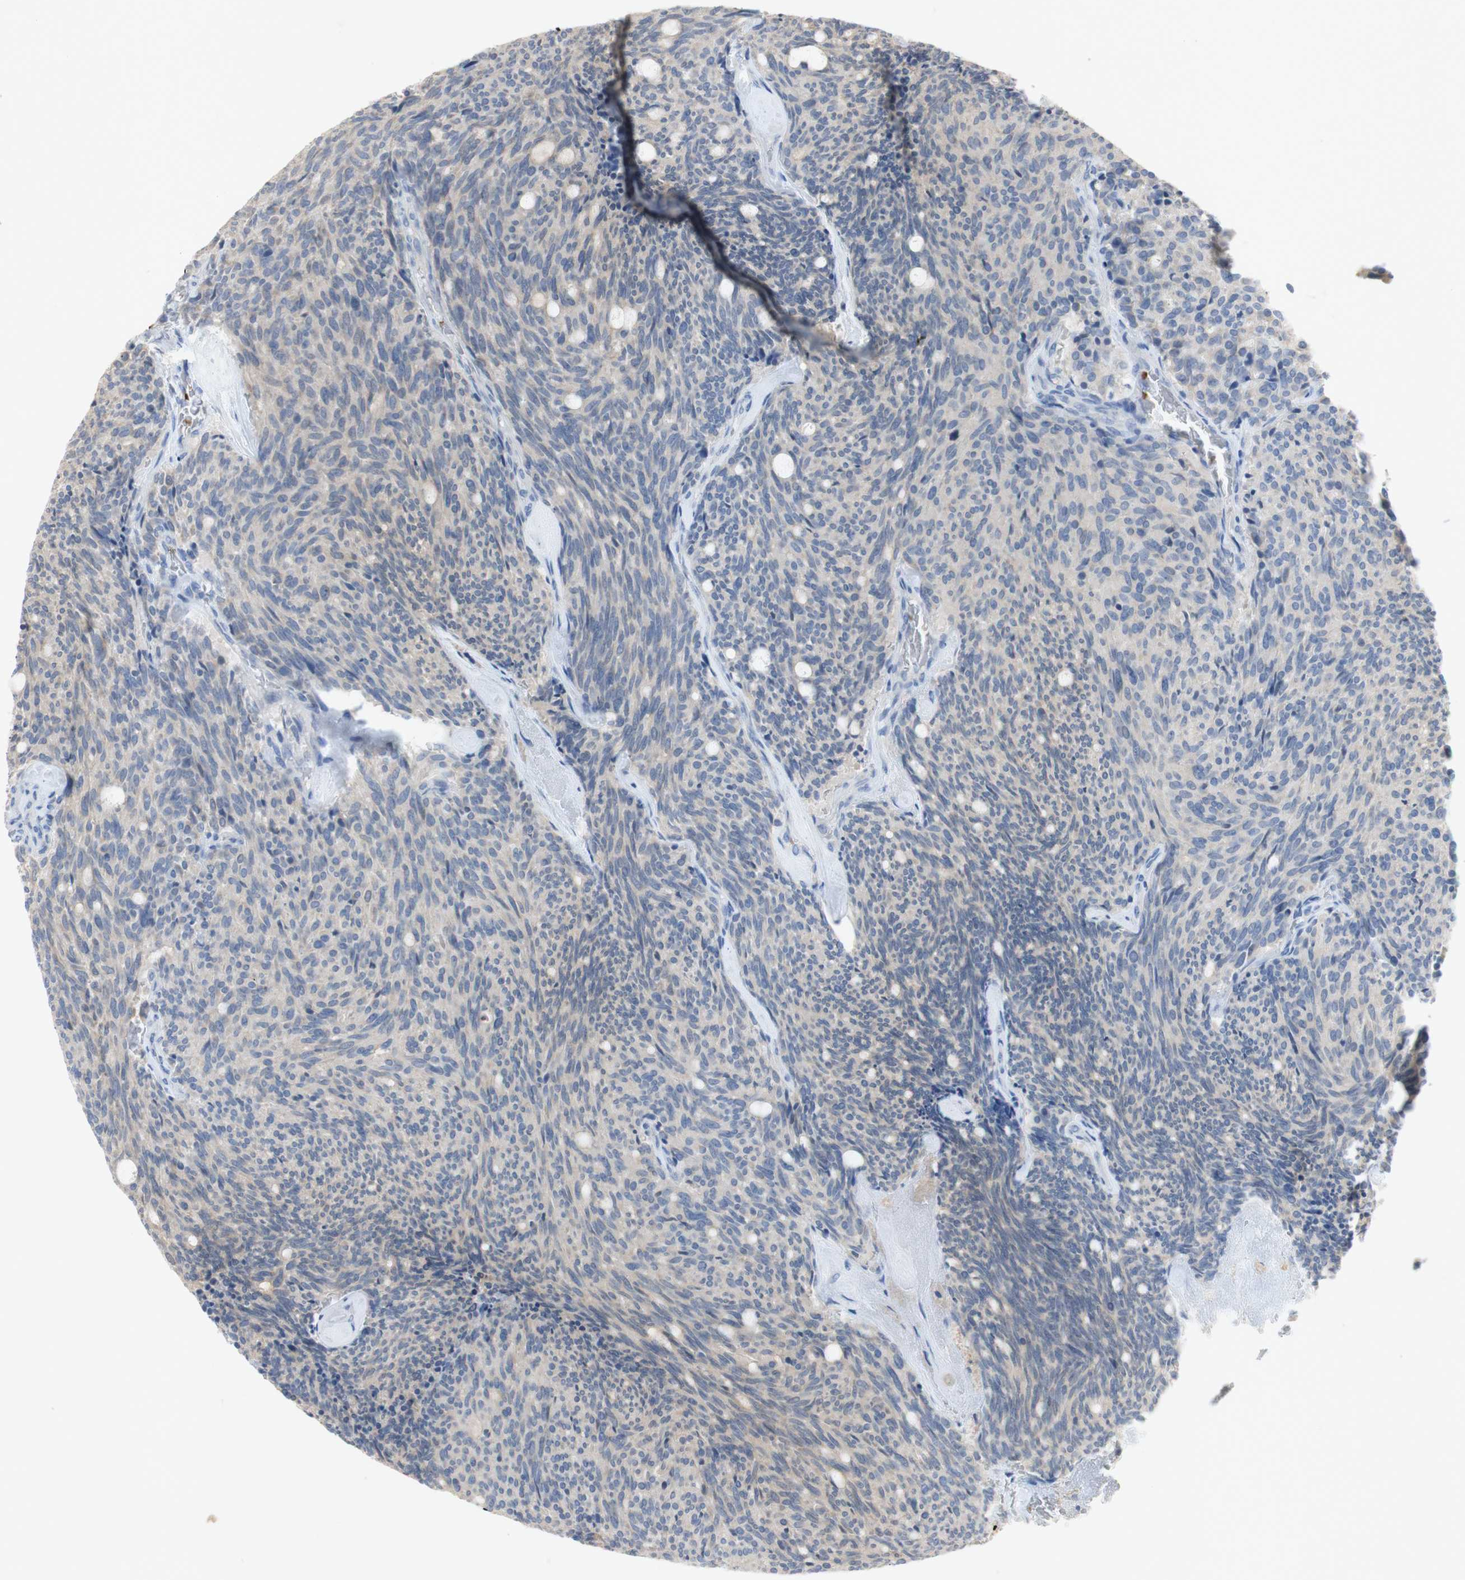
{"staining": {"intensity": "weak", "quantity": "<25%", "location": "none"}, "tissue": "carcinoid", "cell_type": "Tumor cells", "image_type": "cancer", "snomed": [{"axis": "morphology", "description": "Carcinoid, malignant, NOS"}, {"axis": "topography", "description": "Pancreas"}], "caption": "Carcinoid (malignant) stained for a protein using IHC demonstrates no staining tumor cells.", "gene": "EPO", "patient": {"sex": "female", "age": 54}}